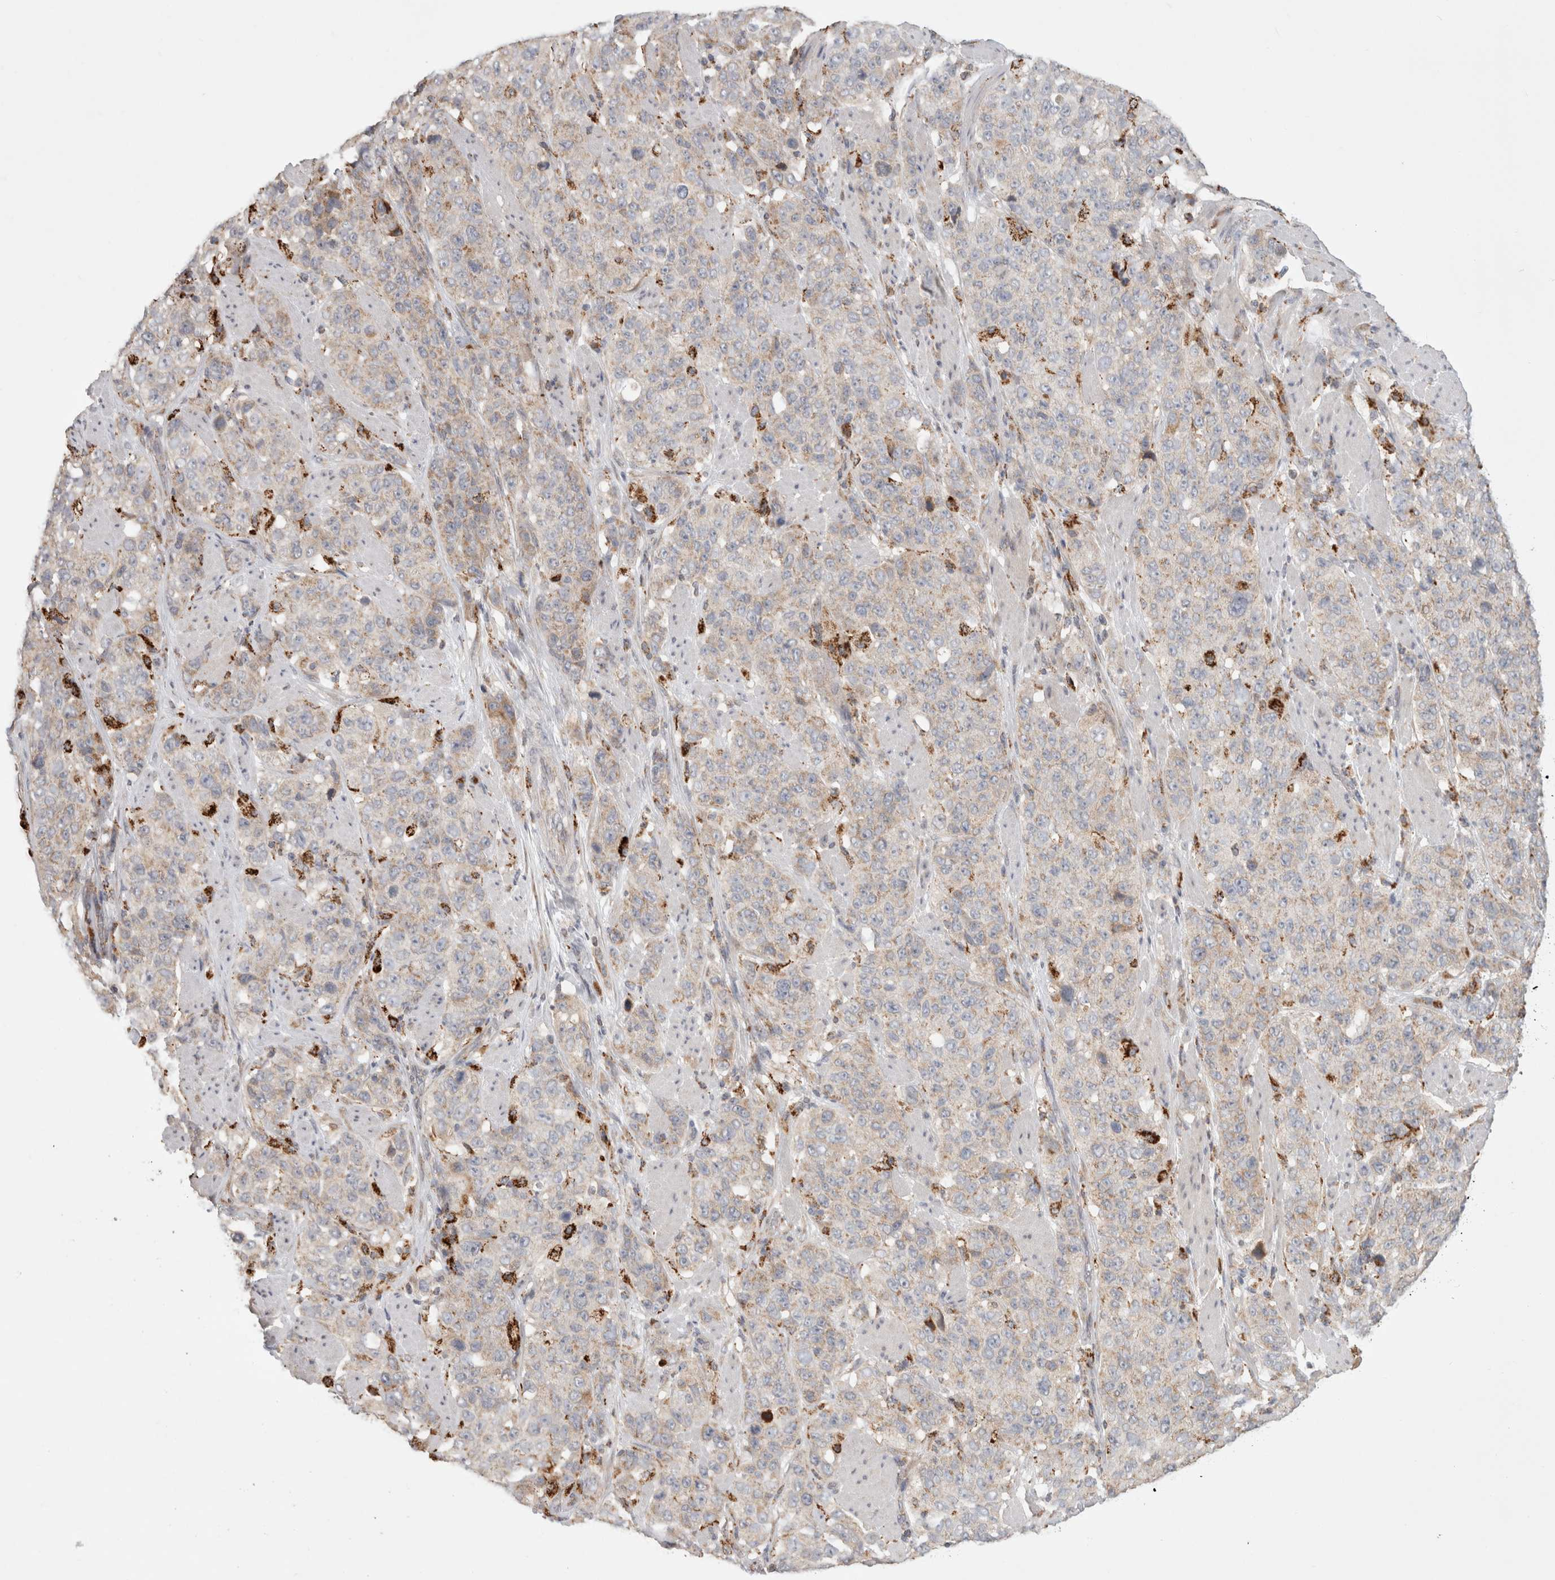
{"staining": {"intensity": "weak", "quantity": "<25%", "location": "cytoplasmic/membranous"}, "tissue": "stomach cancer", "cell_type": "Tumor cells", "image_type": "cancer", "snomed": [{"axis": "morphology", "description": "Adenocarcinoma, NOS"}, {"axis": "topography", "description": "Stomach"}], "caption": "High power microscopy image of an IHC micrograph of adenocarcinoma (stomach), revealing no significant staining in tumor cells. The staining was performed using DAB to visualize the protein expression in brown, while the nuclei were stained in blue with hematoxylin (Magnification: 20x).", "gene": "HROB", "patient": {"sex": "male", "age": 48}}